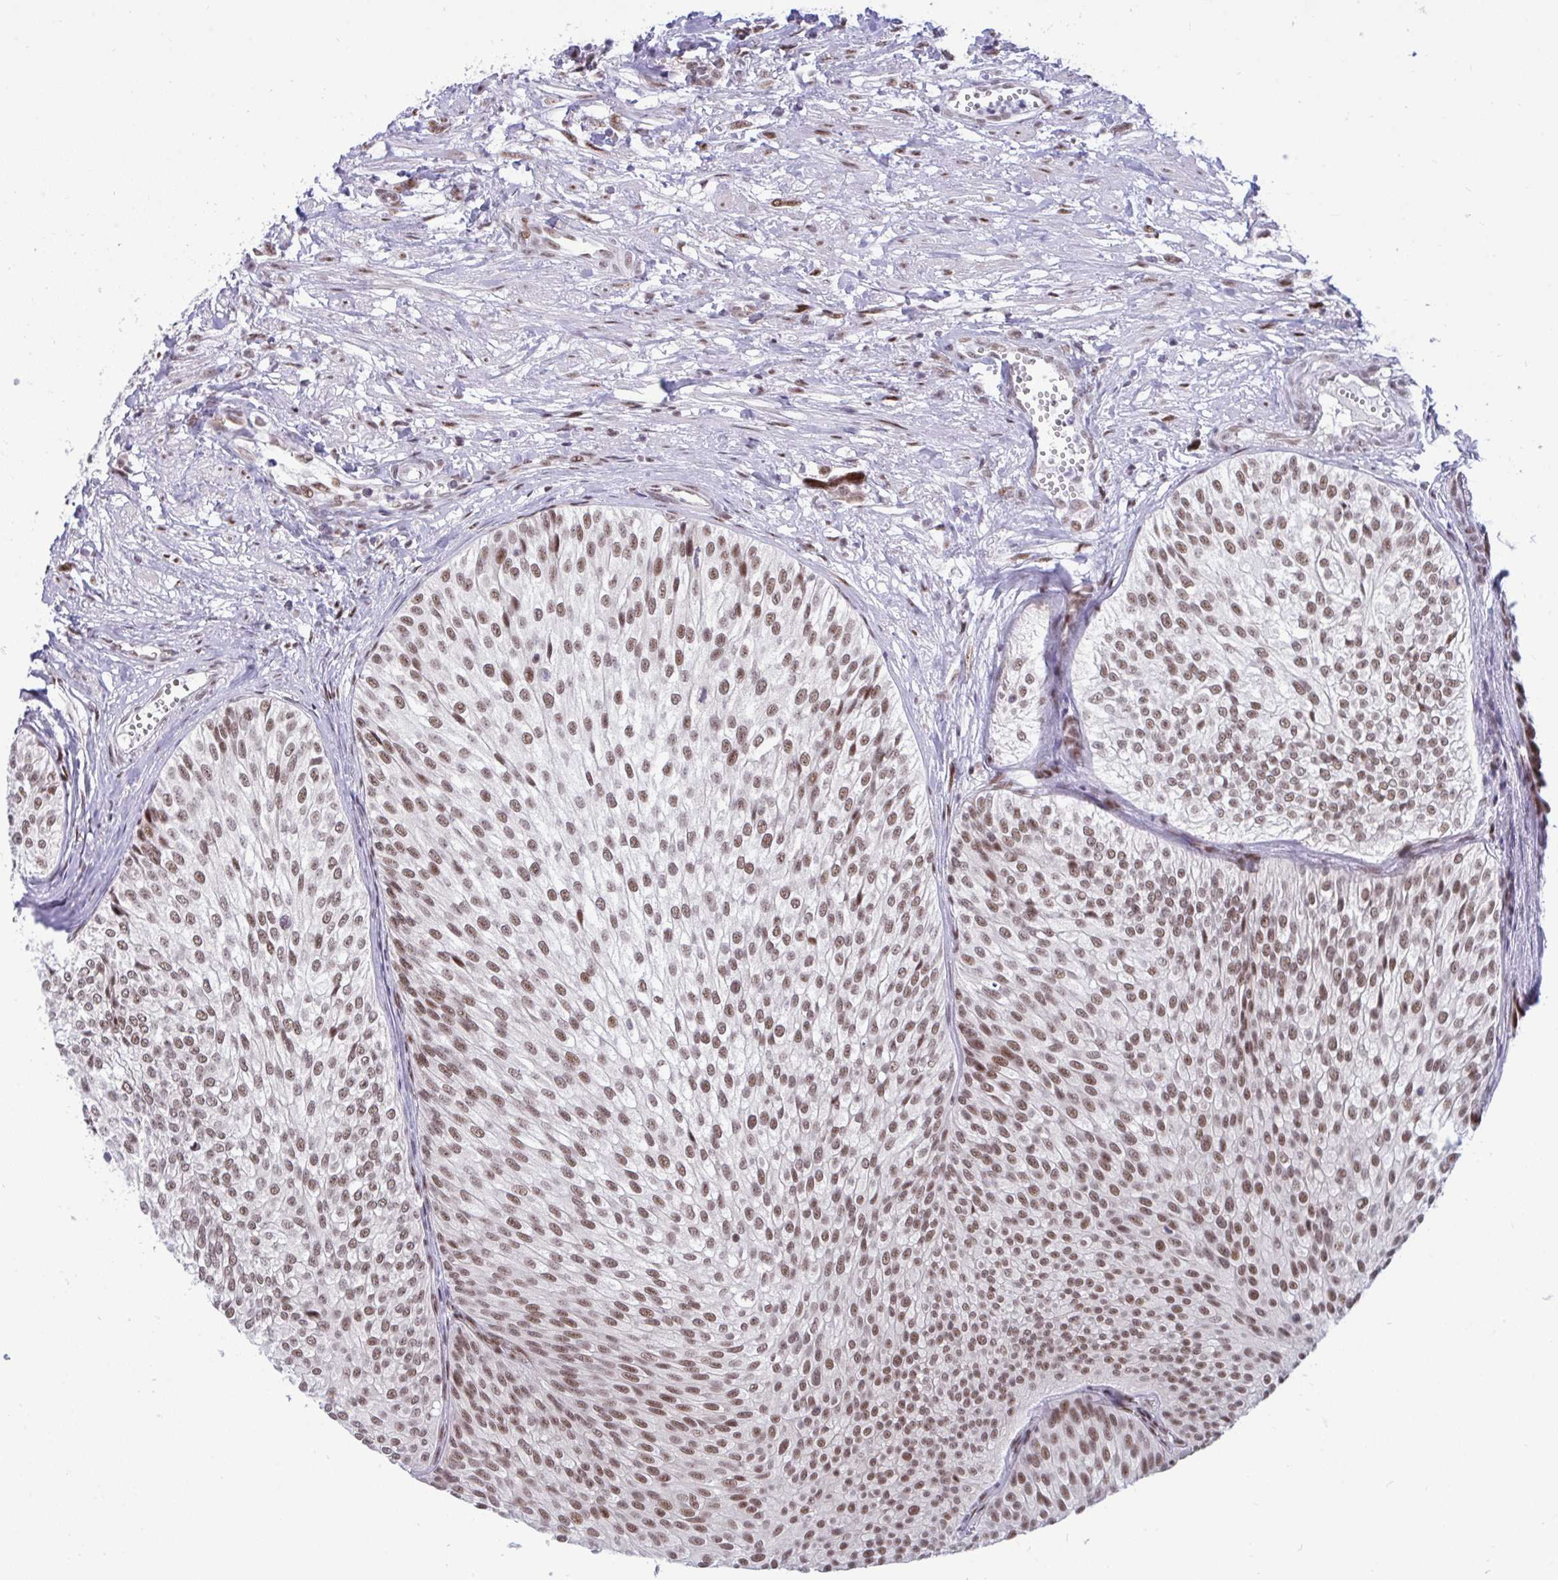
{"staining": {"intensity": "moderate", "quantity": ">75%", "location": "nuclear"}, "tissue": "urothelial cancer", "cell_type": "Tumor cells", "image_type": "cancer", "snomed": [{"axis": "morphology", "description": "Urothelial carcinoma, Low grade"}, {"axis": "topography", "description": "Urinary bladder"}], "caption": "An image of human low-grade urothelial carcinoma stained for a protein demonstrates moderate nuclear brown staining in tumor cells.", "gene": "WBP11", "patient": {"sex": "male", "age": 91}}